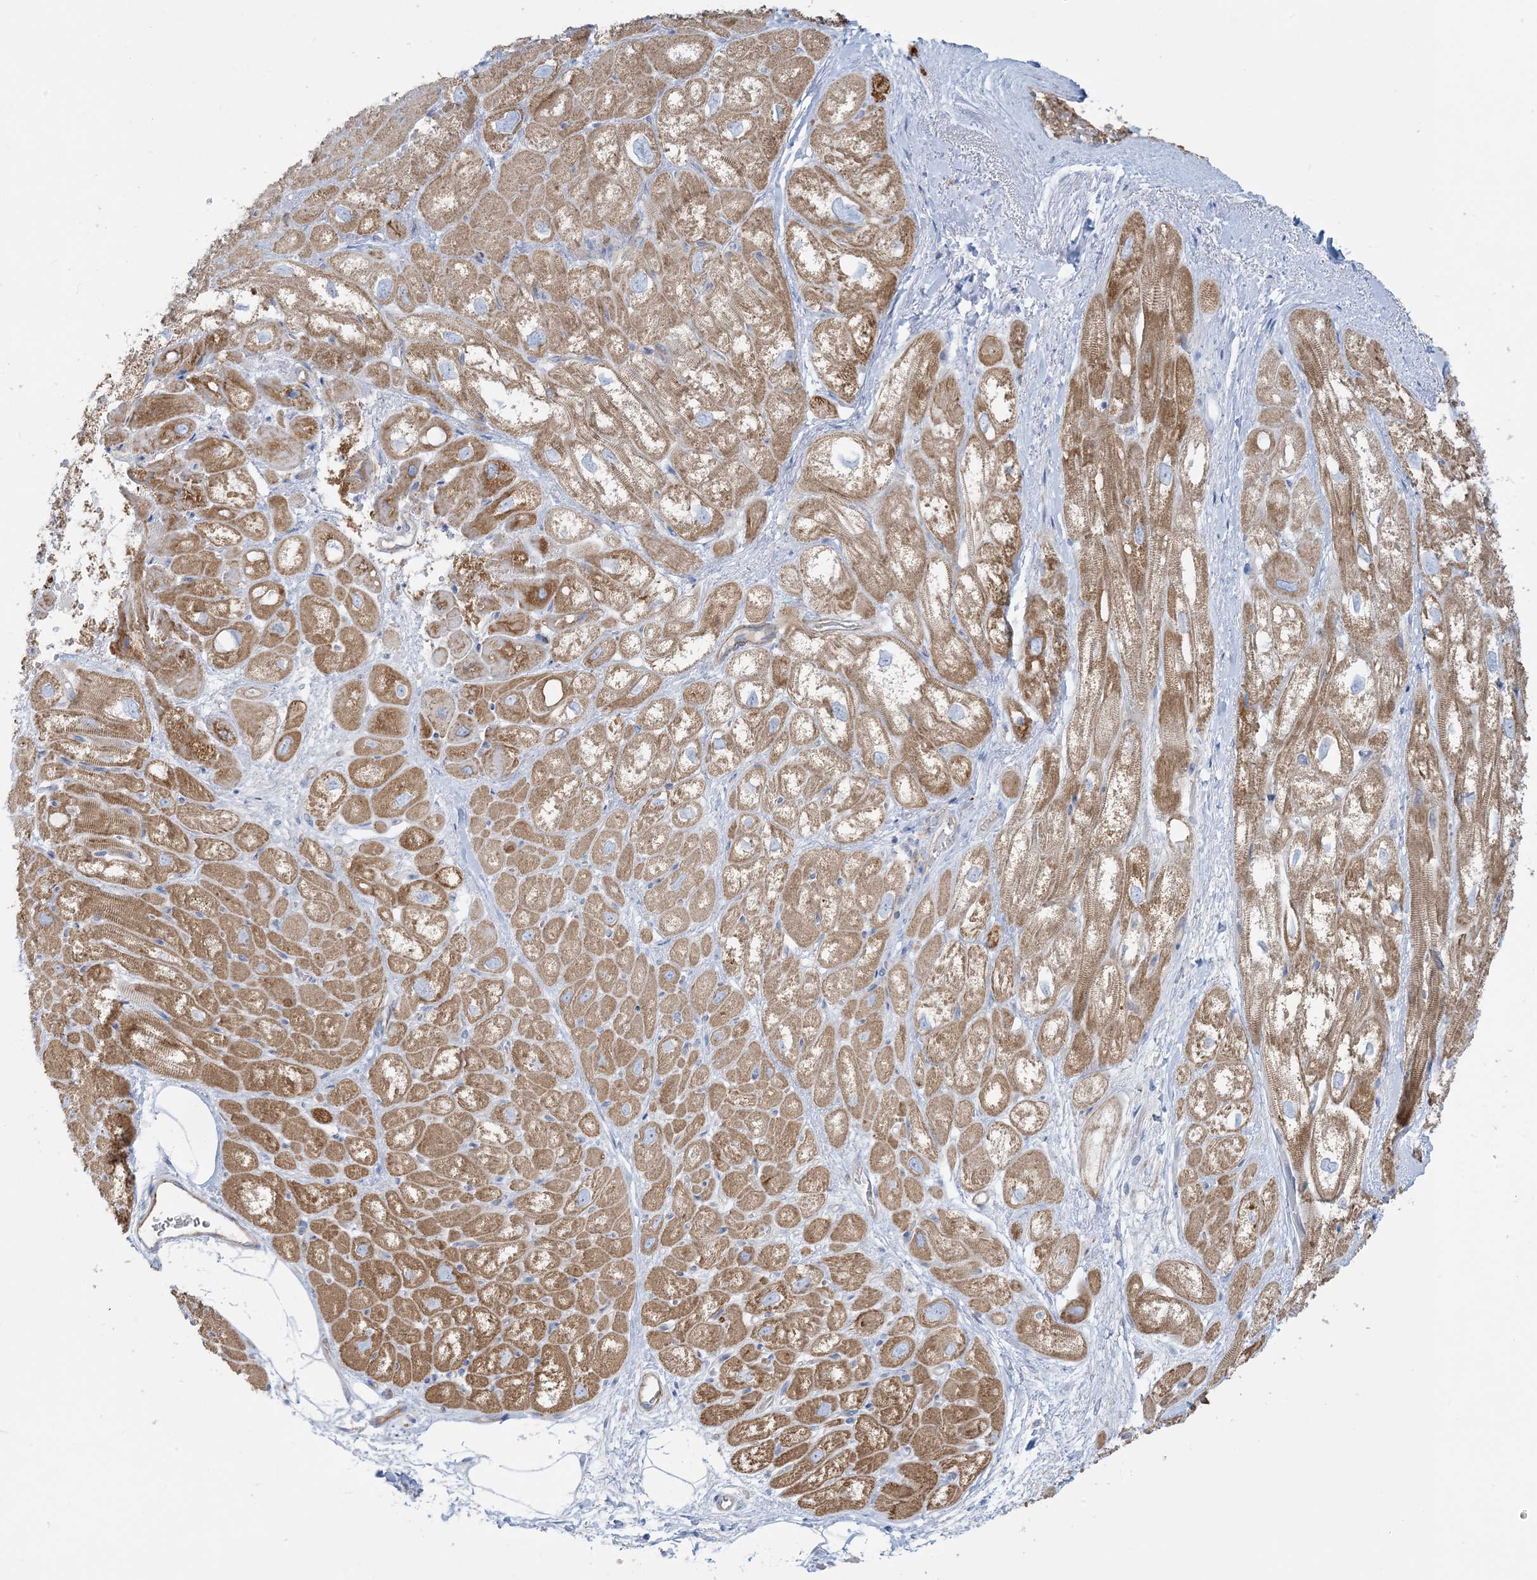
{"staining": {"intensity": "moderate", "quantity": ">75%", "location": "cytoplasmic/membranous"}, "tissue": "heart muscle", "cell_type": "Cardiomyocytes", "image_type": "normal", "snomed": [{"axis": "morphology", "description": "Normal tissue, NOS"}, {"axis": "topography", "description": "Heart"}], "caption": "Heart muscle stained with immunohistochemistry exhibits moderate cytoplasmic/membranous expression in about >75% of cardiomyocytes. Using DAB (3,3'-diaminobenzidine) (brown) and hematoxylin (blue) stains, captured at high magnification using brightfield microscopy.", "gene": "GTF3C2", "patient": {"sex": "male", "age": 50}}